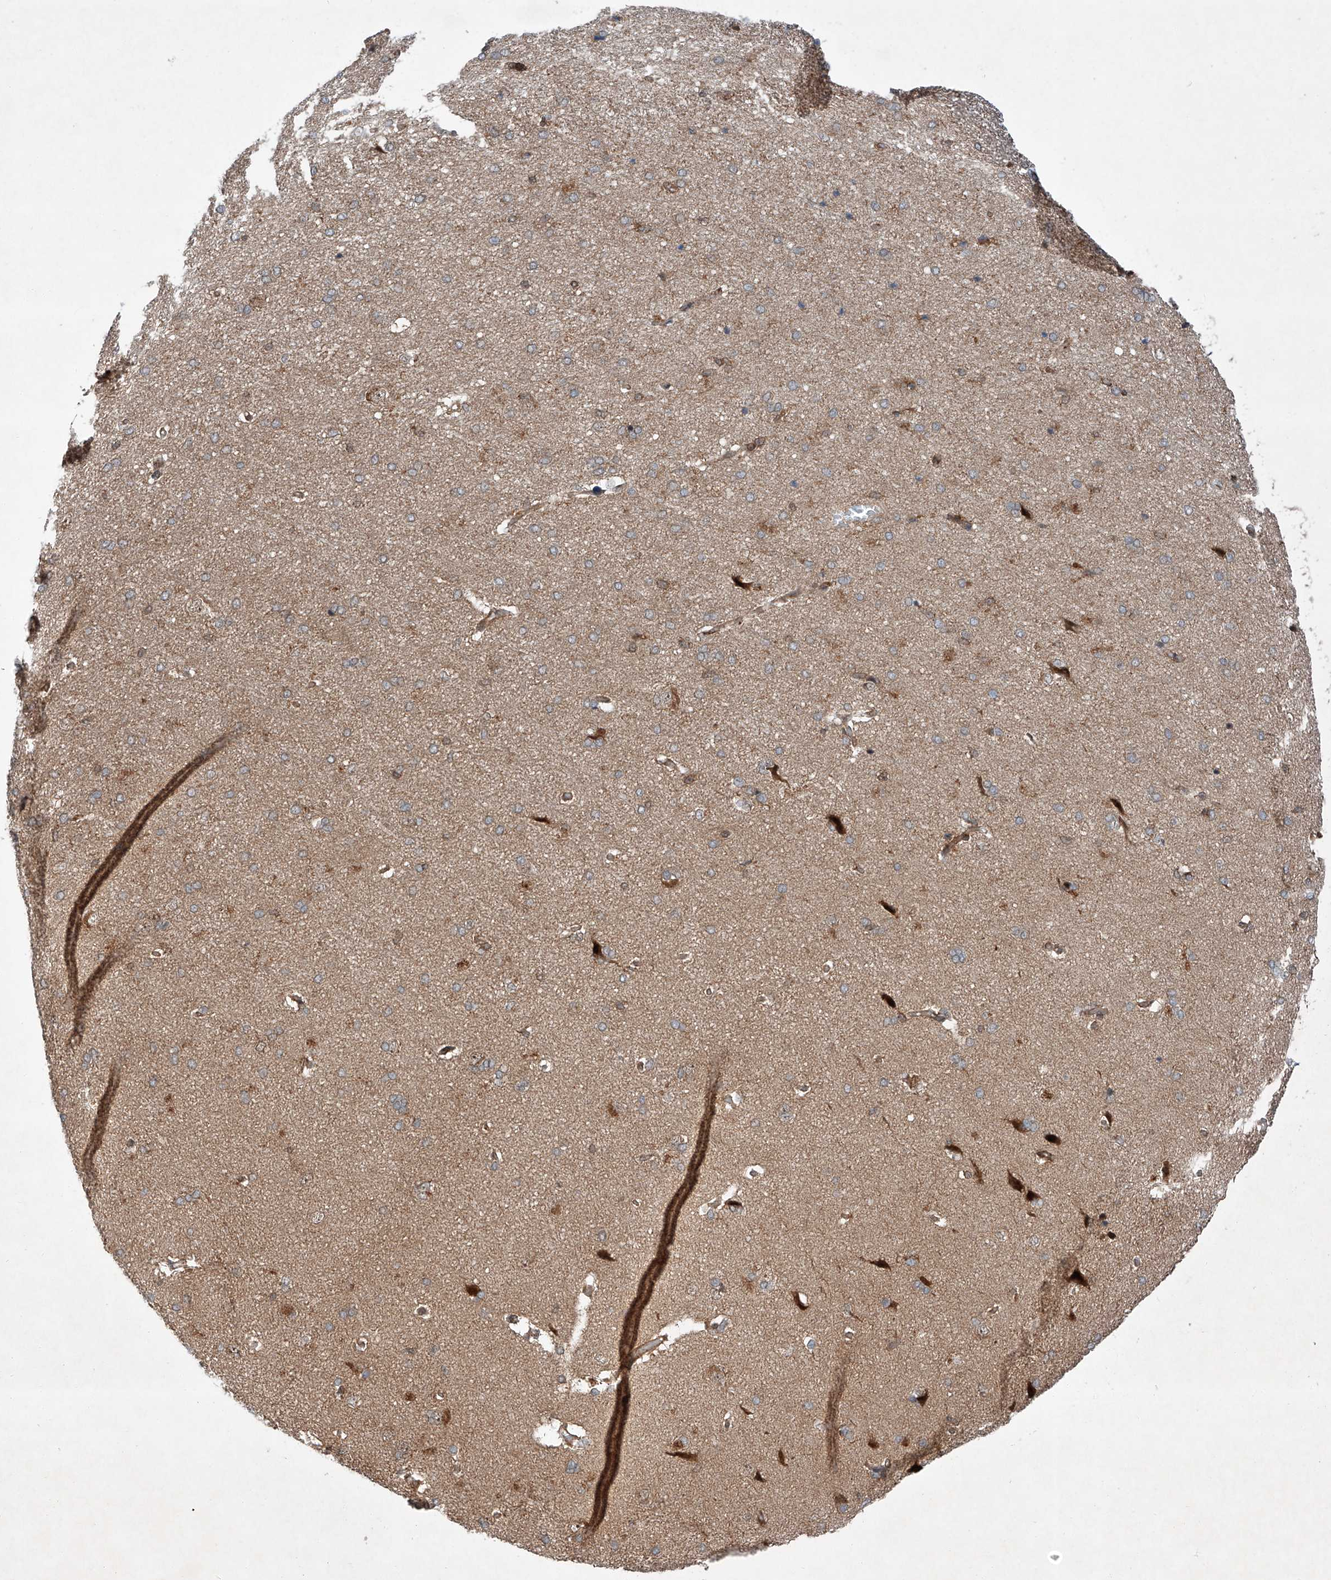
{"staining": {"intensity": "moderate", "quantity": ">75%", "location": "cytoplasmic/membranous"}, "tissue": "cerebral cortex", "cell_type": "Endothelial cells", "image_type": "normal", "snomed": [{"axis": "morphology", "description": "Normal tissue, NOS"}, {"axis": "topography", "description": "Cerebral cortex"}], "caption": "Immunohistochemistry (IHC) micrograph of unremarkable cerebral cortex stained for a protein (brown), which exhibits medium levels of moderate cytoplasmic/membranous expression in about >75% of endothelial cells.", "gene": "ZFP28", "patient": {"sex": "male", "age": 62}}